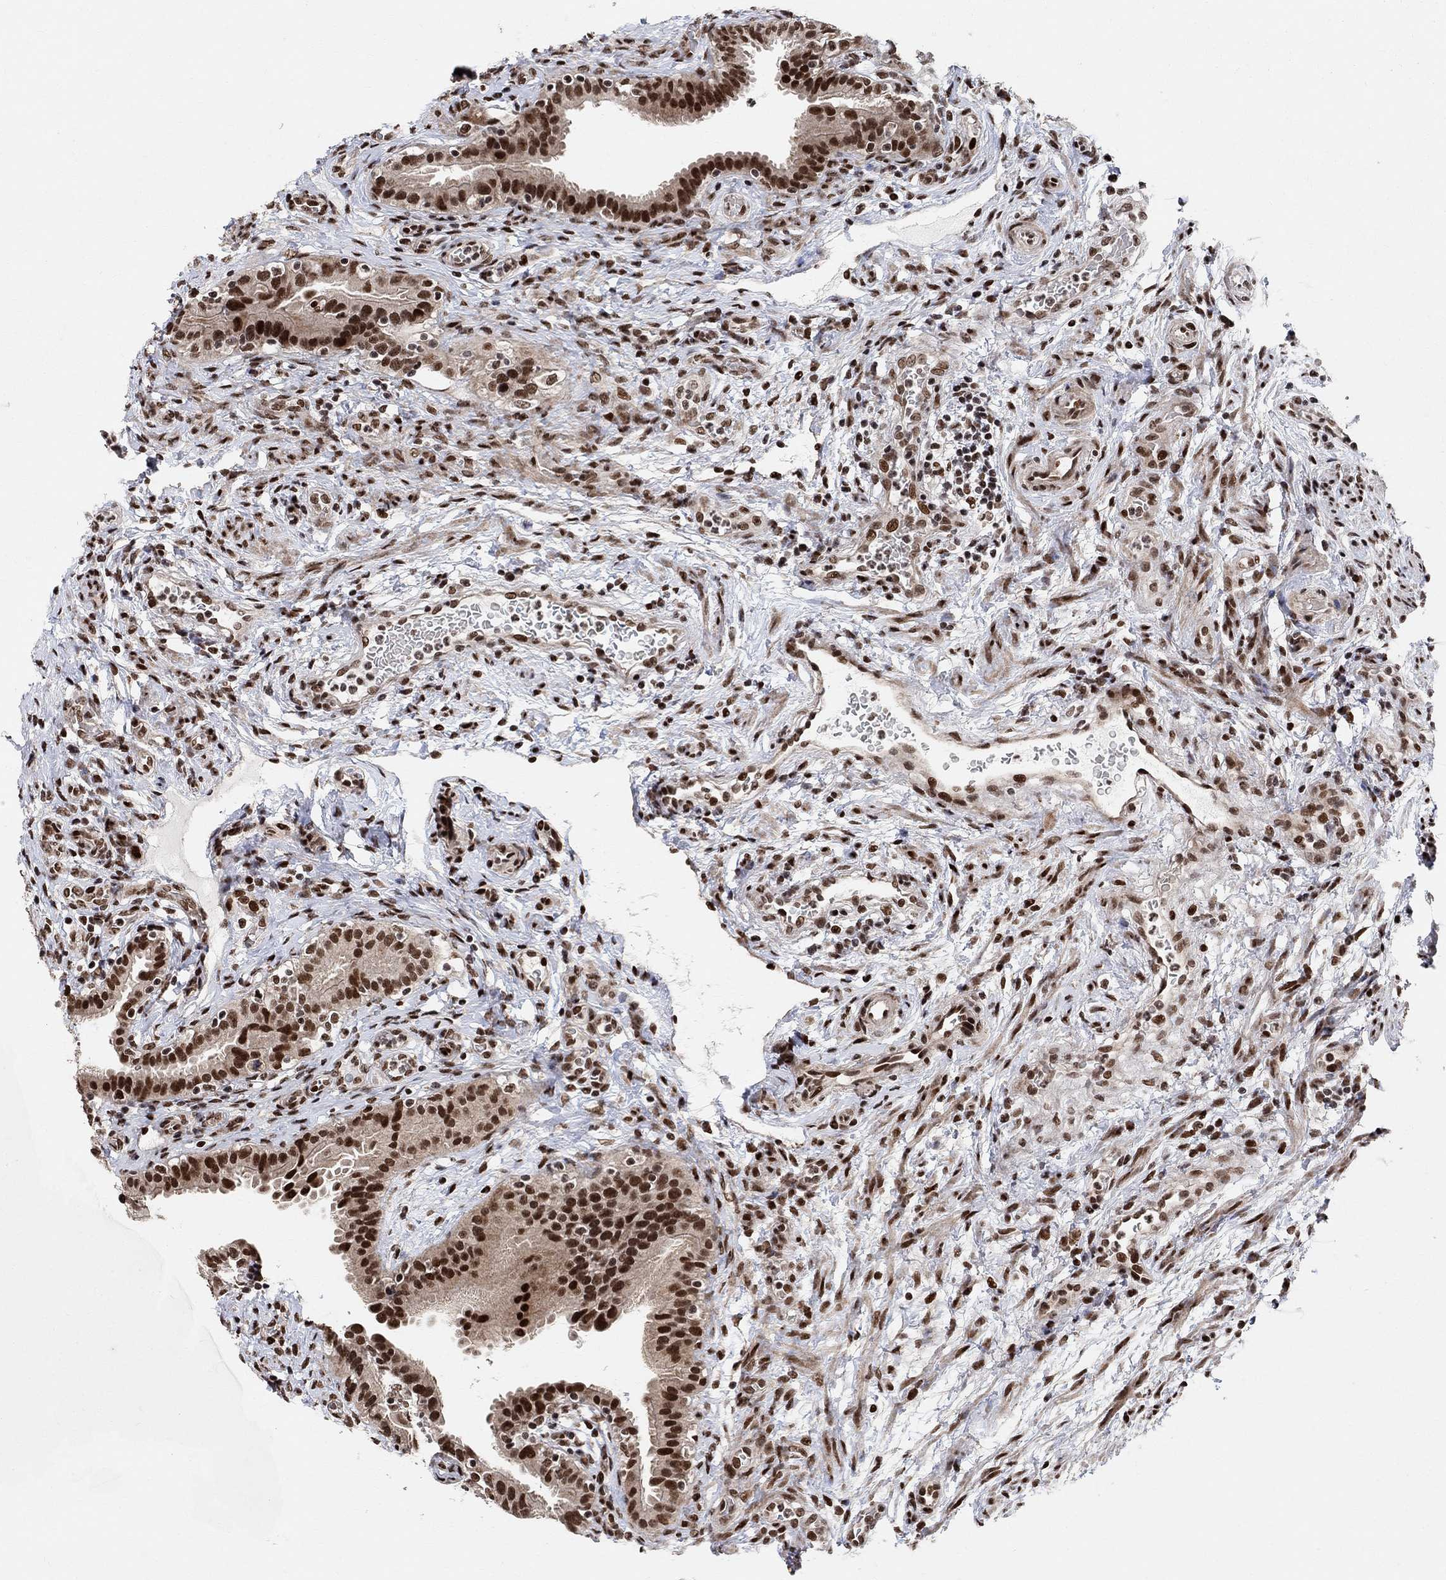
{"staining": {"intensity": "strong", "quantity": ">75%", "location": "nuclear"}, "tissue": "fallopian tube", "cell_type": "Glandular cells", "image_type": "normal", "snomed": [{"axis": "morphology", "description": "Normal tissue, NOS"}, {"axis": "topography", "description": "Fallopian tube"}, {"axis": "topography", "description": "Ovary"}], "caption": "Immunohistochemistry (DAB (3,3'-diaminobenzidine)) staining of unremarkable human fallopian tube demonstrates strong nuclear protein positivity in about >75% of glandular cells.", "gene": "E4F1", "patient": {"sex": "female", "age": 41}}